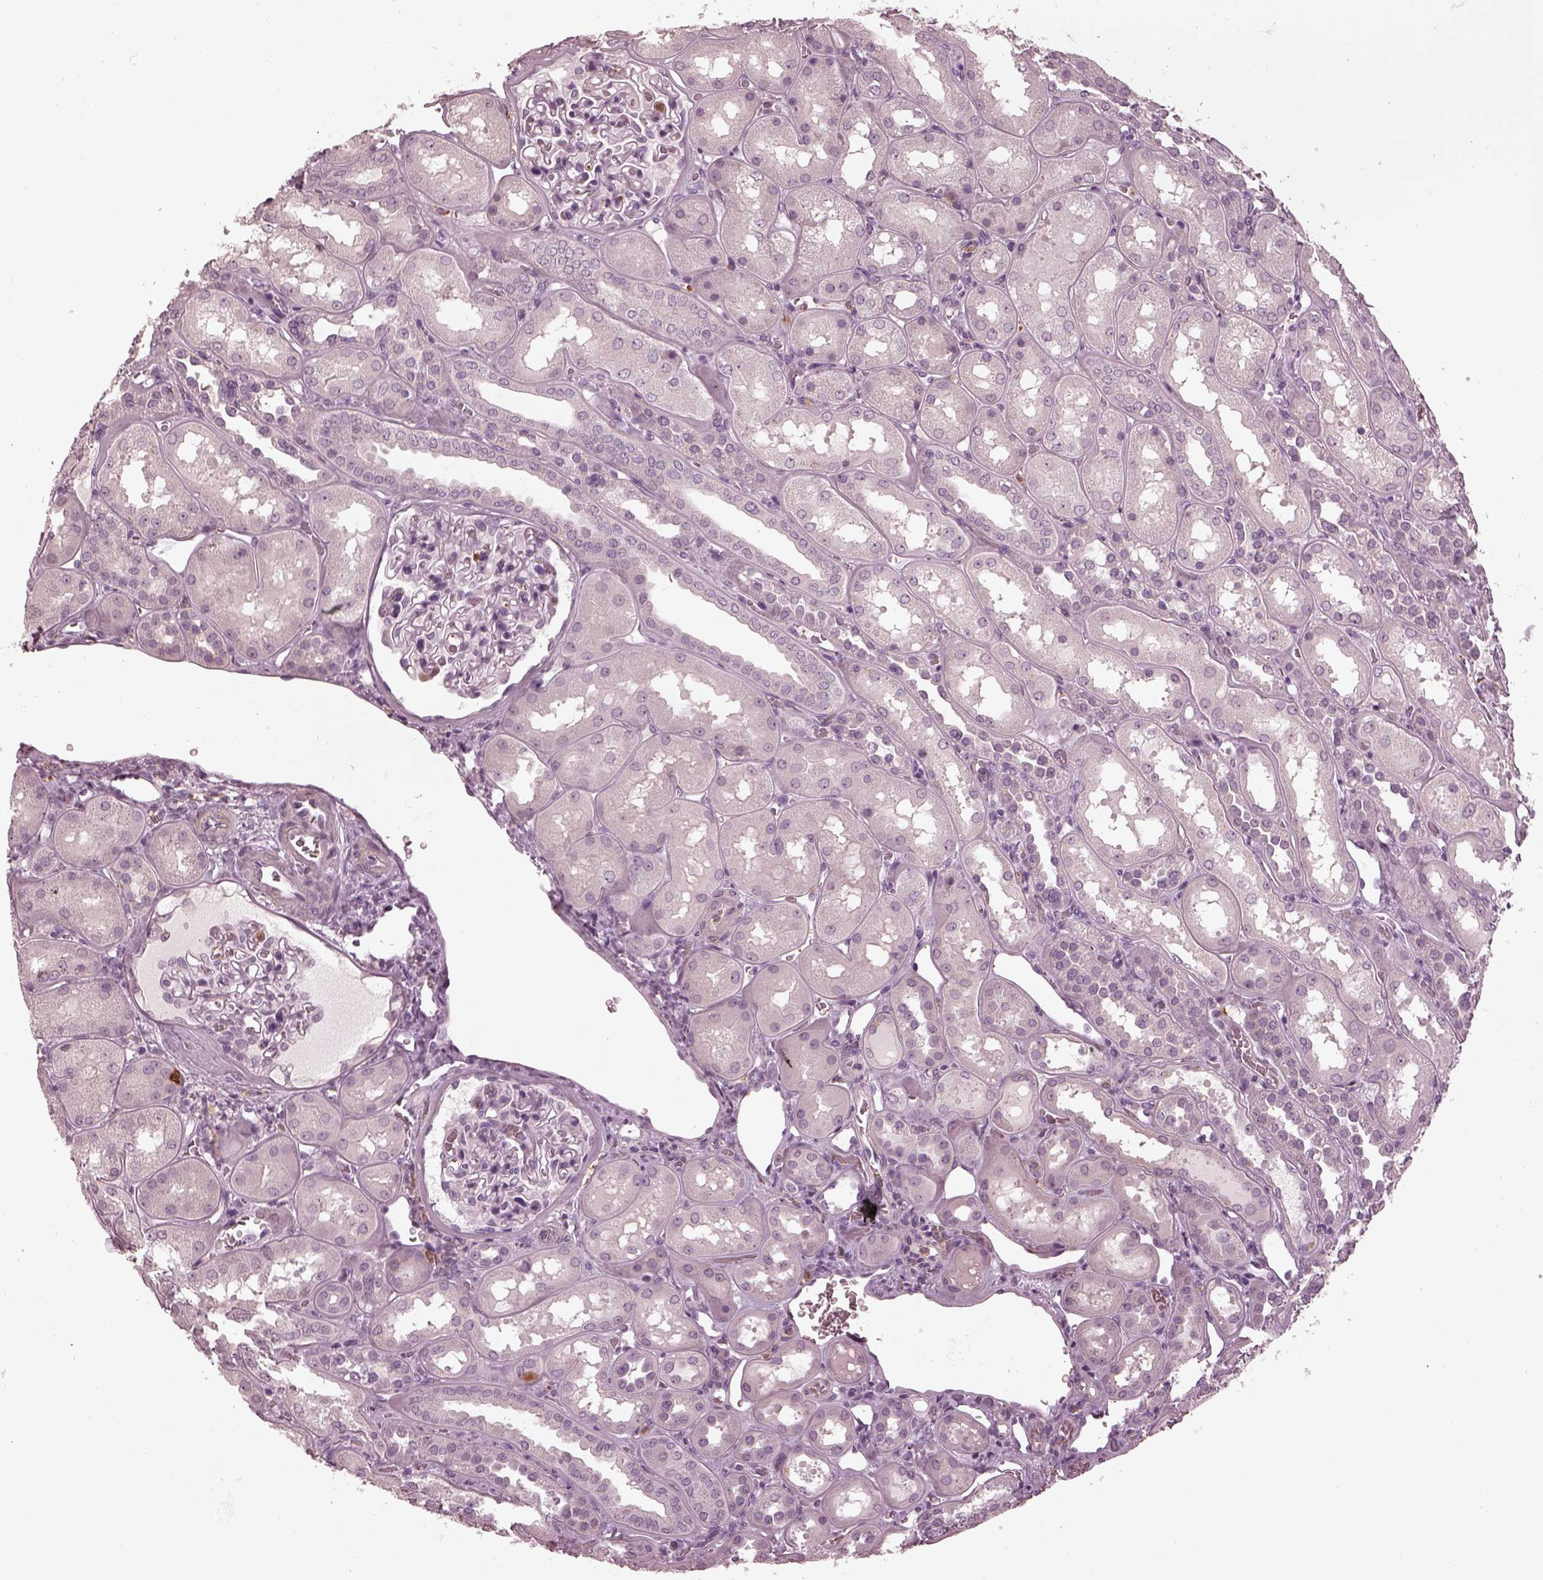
{"staining": {"intensity": "negative", "quantity": "none", "location": "none"}, "tissue": "kidney", "cell_type": "Cells in glomeruli", "image_type": "normal", "snomed": [{"axis": "morphology", "description": "Normal tissue, NOS"}, {"axis": "topography", "description": "Kidney"}], "caption": "An IHC photomicrograph of normal kidney is shown. There is no staining in cells in glomeruli of kidney. The staining was performed using DAB to visualize the protein expression in brown, while the nuclei were stained in blue with hematoxylin (Magnification: 20x).", "gene": "PSTPIP2", "patient": {"sex": "male", "age": 73}}